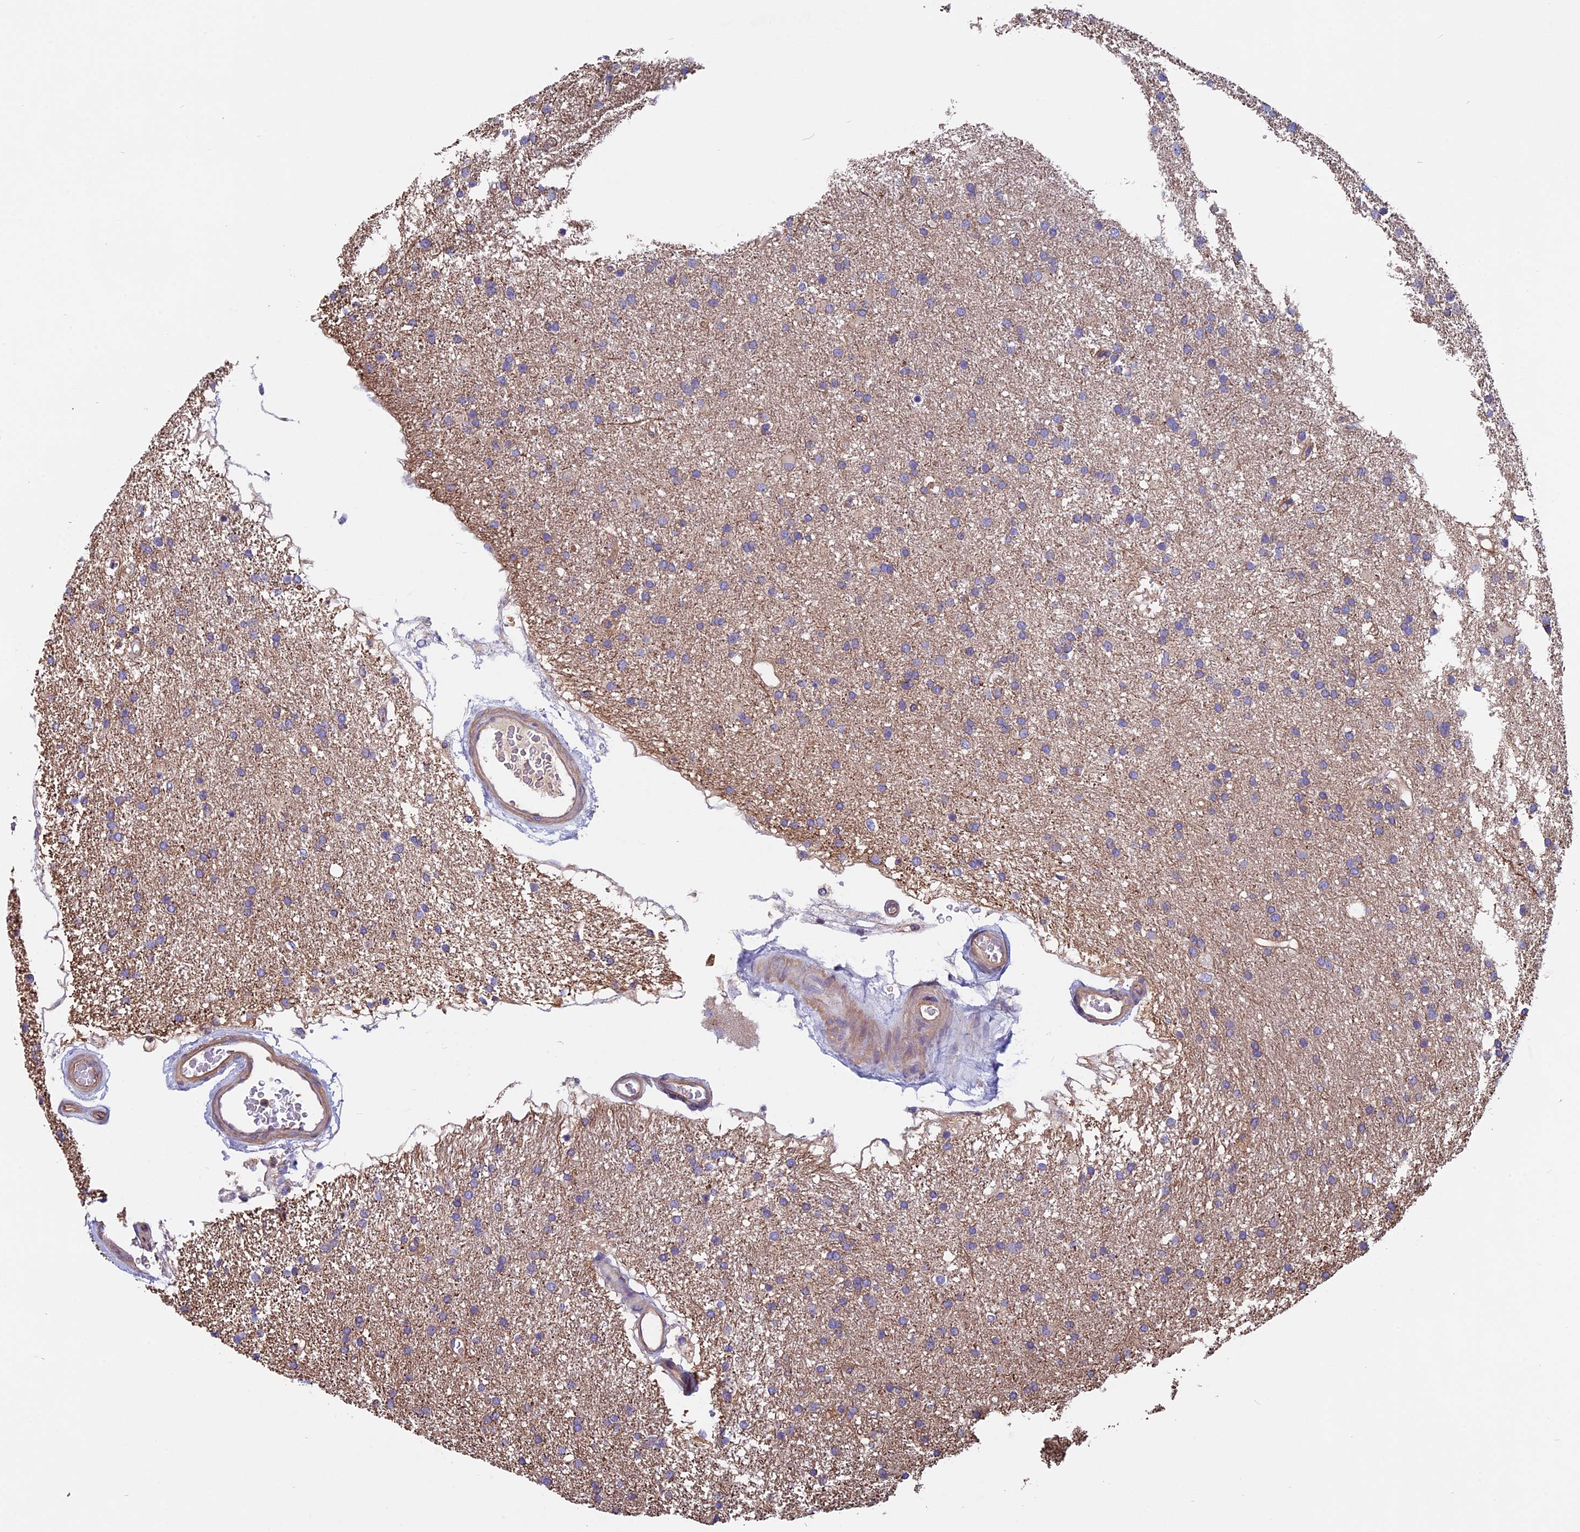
{"staining": {"intensity": "negative", "quantity": "none", "location": "none"}, "tissue": "glioma", "cell_type": "Tumor cells", "image_type": "cancer", "snomed": [{"axis": "morphology", "description": "Glioma, malignant, High grade"}, {"axis": "topography", "description": "Brain"}], "caption": "High magnification brightfield microscopy of malignant glioma (high-grade) stained with DAB (3,3'-diaminobenzidine) (brown) and counterstained with hematoxylin (blue): tumor cells show no significant positivity.", "gene": "CCDC153", "patient": {"sex": "male", "age": 77}}